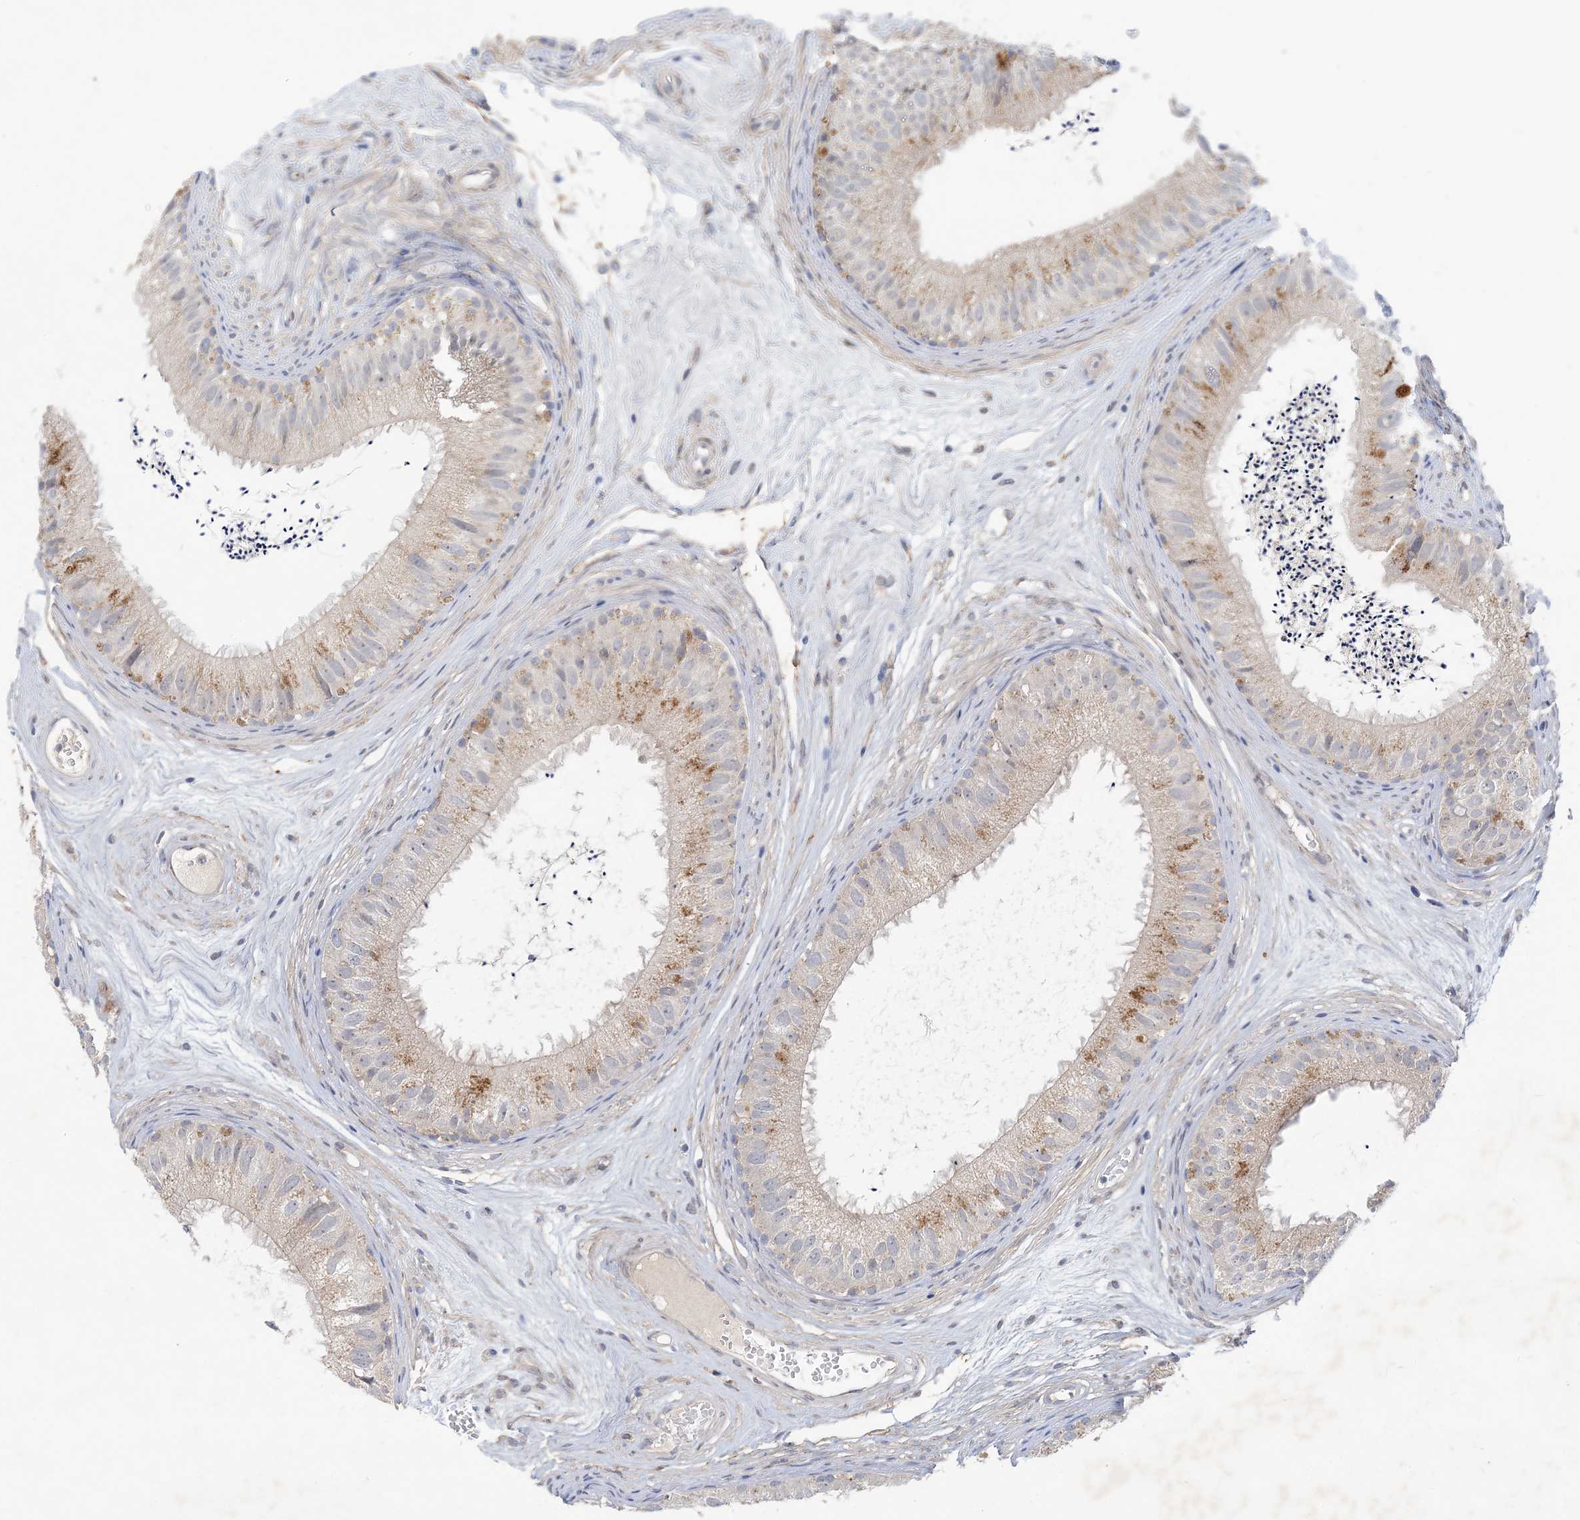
{"staining": {"intensity": "moderate", "quantity": "<25%", "location": "cytoplasmic/membranous"}, "tissue": "epididymis", "cell_type": "Glandular cells", "image_type": "normal", "snomed": [{"axis": "morphology", "description": "Normal tissue, NOS"}, {"axis": "topography", "description": "Epididymis"}], "caption": "Immunohistochemical staining of unremarkable human epididymis demonstrates low levels of moderate cytoplasmic/membranous positivity in approximately <25% of glandular cells.", "gene": "ANKRD35", "patient": {"sex": "male", "age": 77}}